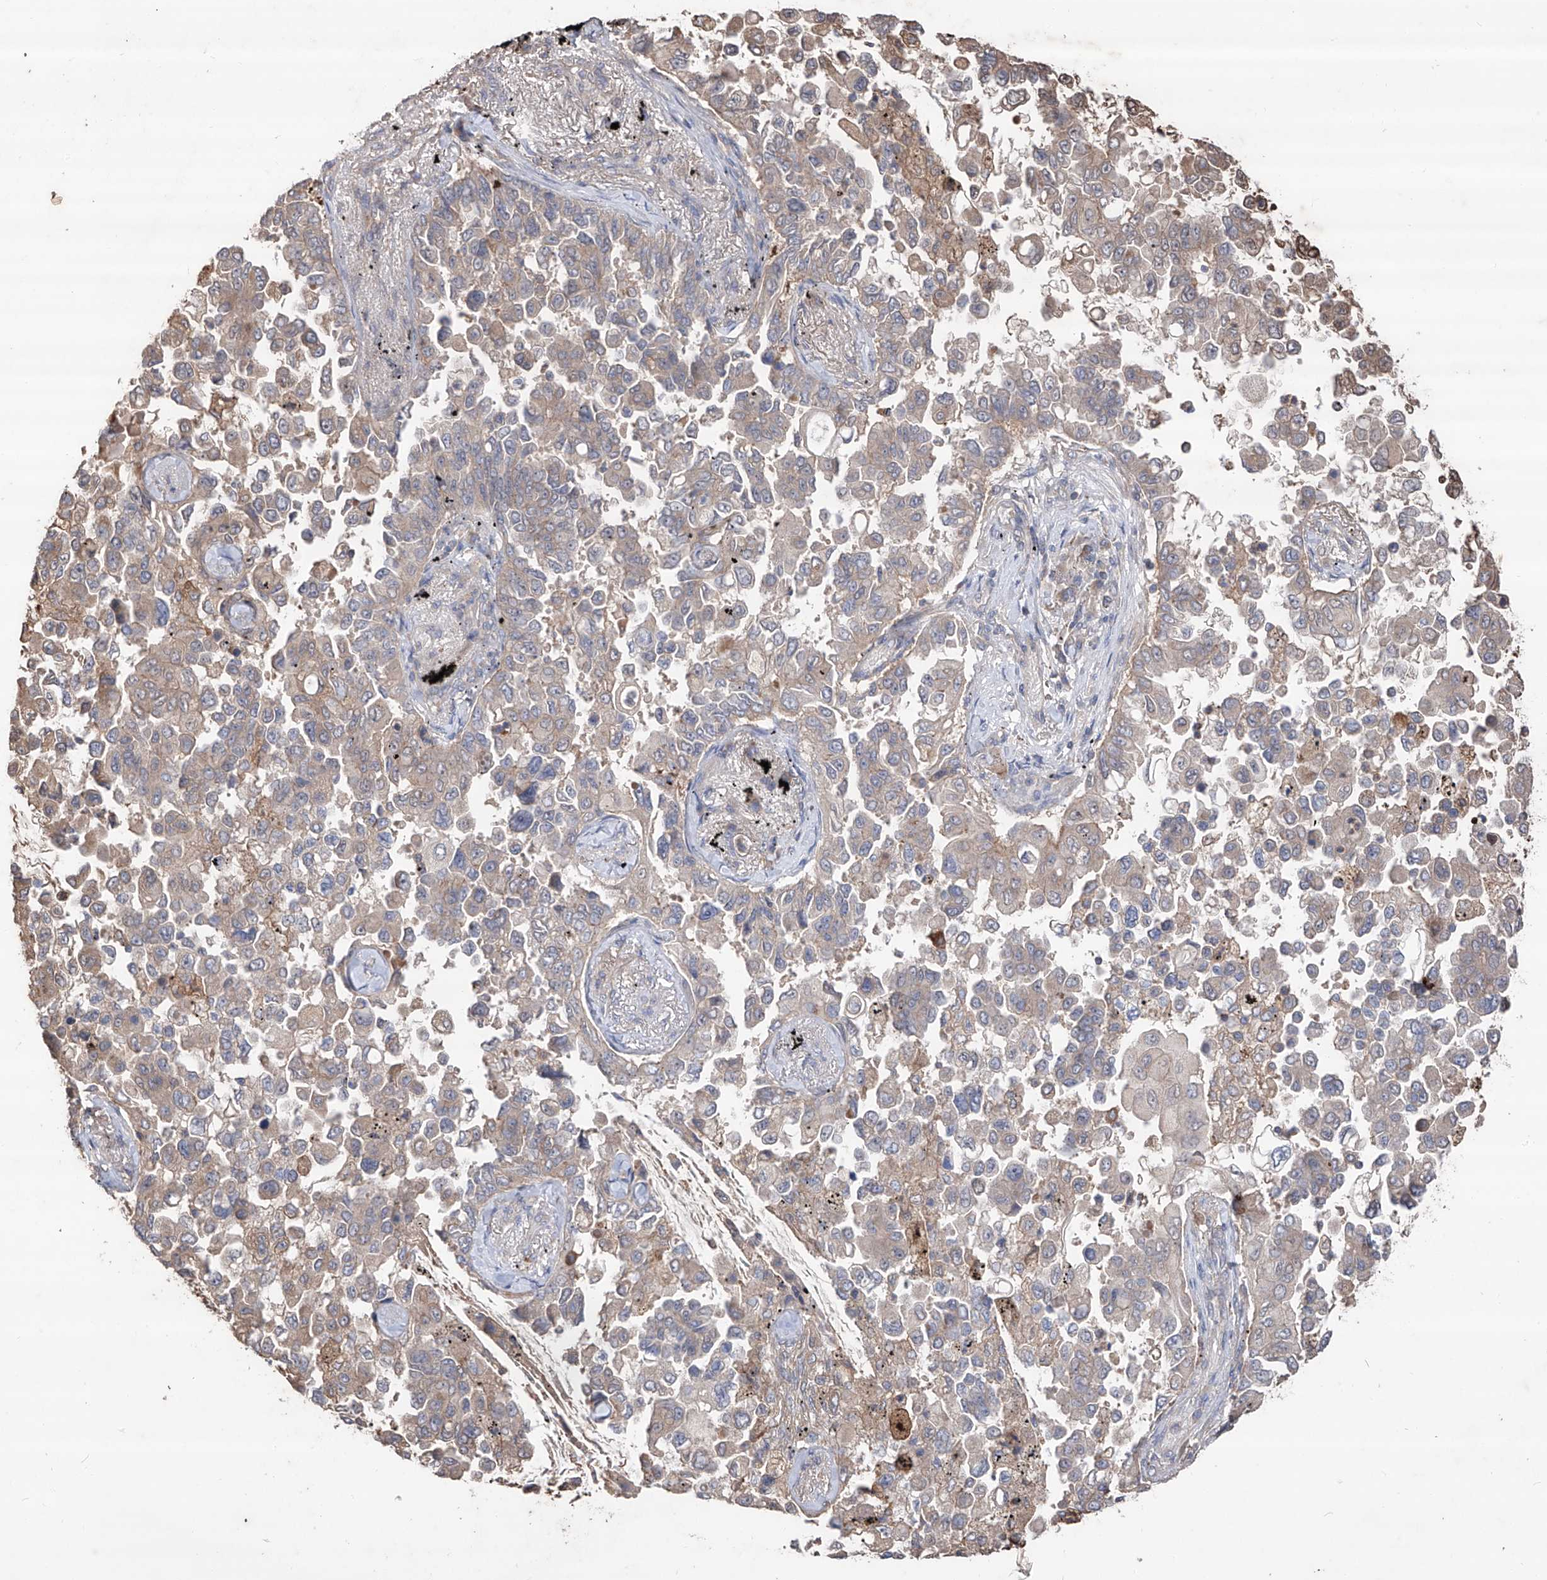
{"staining": {"intensity": "weak", "quantity": "<25%", "location": "cytoplasmic/membranous"}, "tissue": "lung cancer", "cell_type": "Tumor cells", "image_type": "cancer", "snomed": [{"axis": "morphology", "description": "Adenocarcinoma, NOS"}, {"axis": "topography", "description": "Lung"}], "caption": "This is an IHC micrograph of human lung adenocarcinoma. There is no positivity in tumor cells.", "gene": "EDN1", "patient": {"sex": "female", "age": 67}}